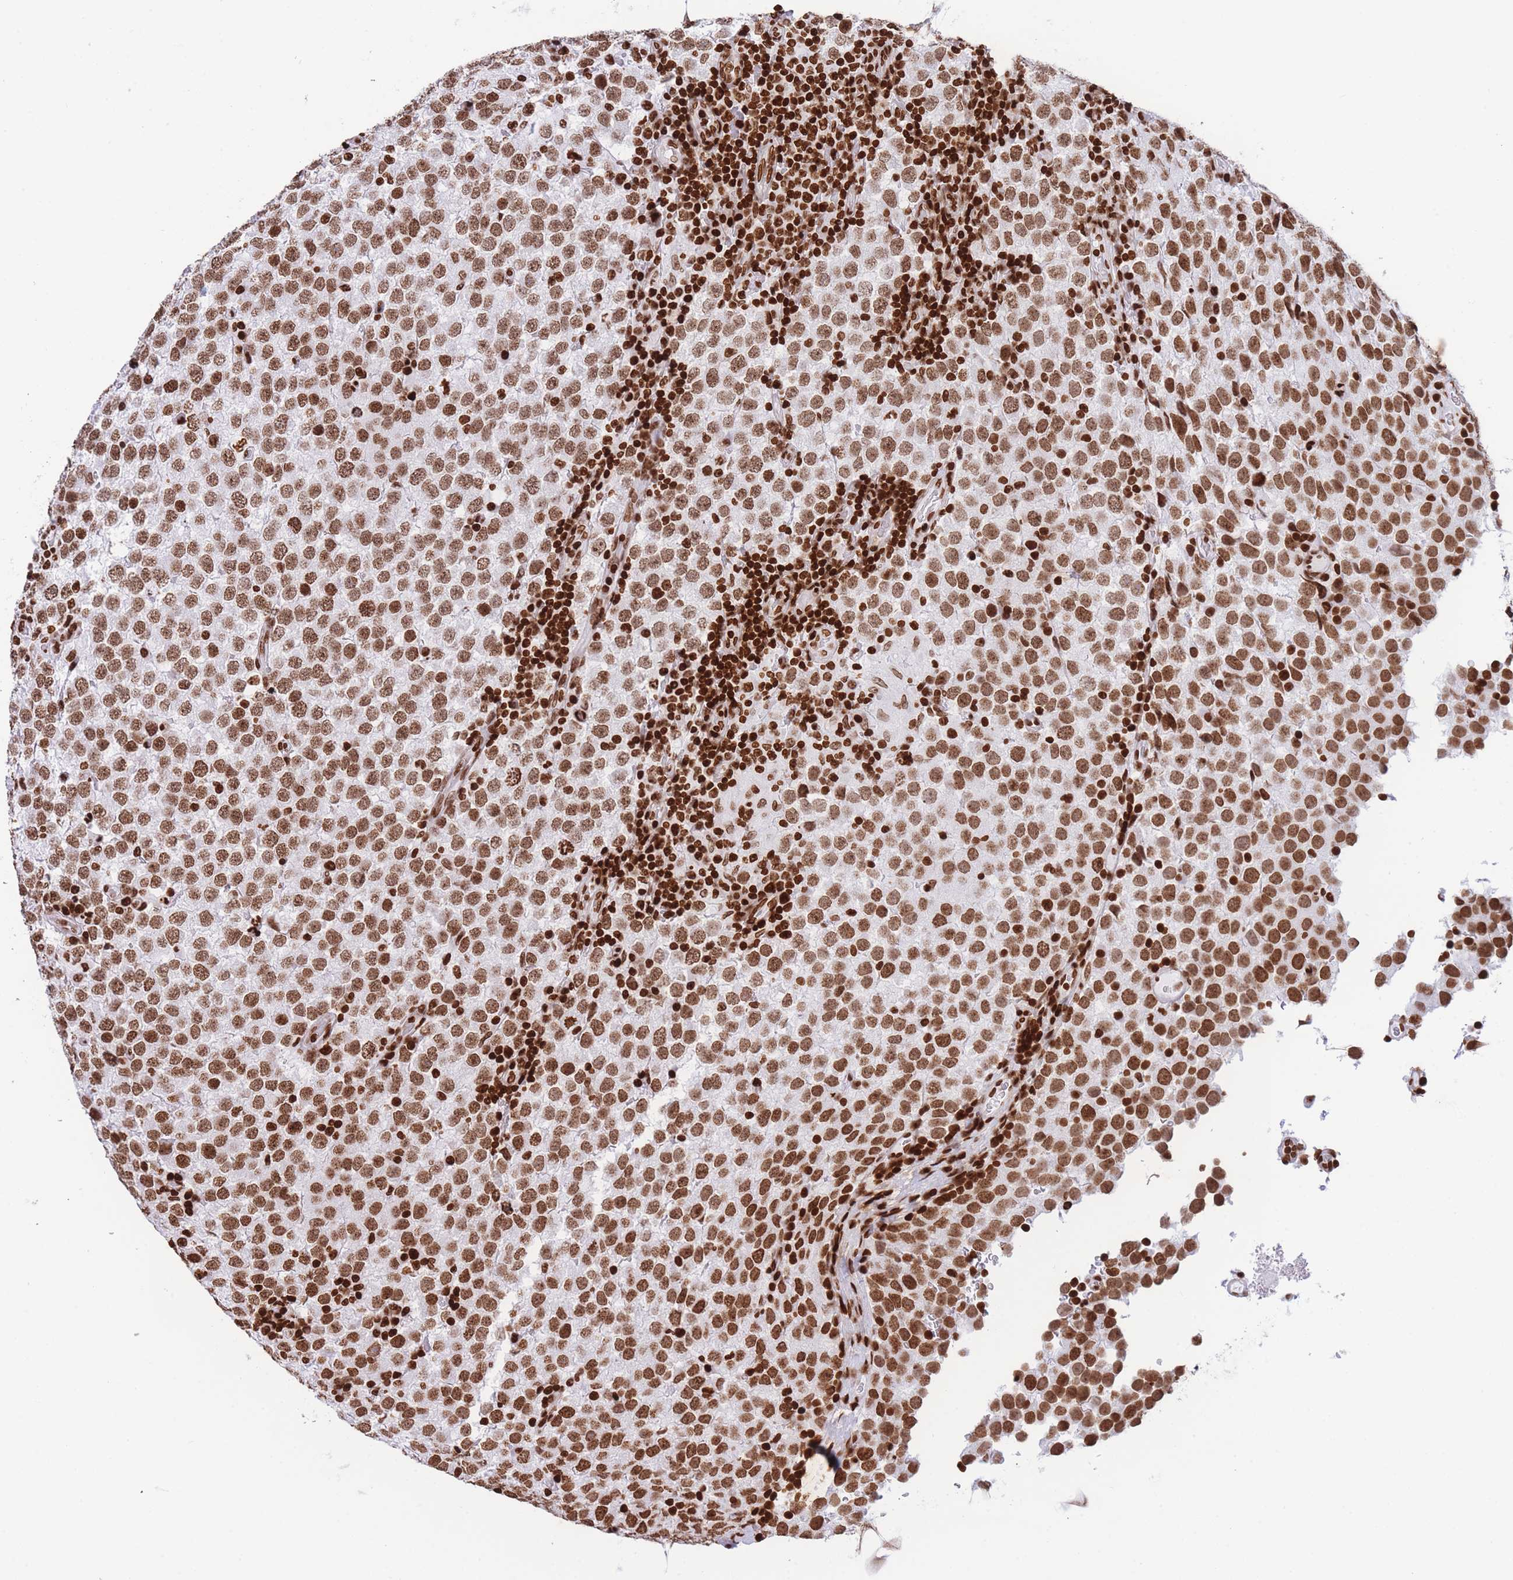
{"staining": {"intensity": "moderate", "quantity": ">75%", "location": "nuclear"}, "tissue": "testis cancer", "cell_type": "Tumor cells", "image_type": "cancer", "snomed": [{"axis": "morphology", "description": "Seminoma, NOS"}, {"axis": "topography", "description": "Testis"}], "caption": "Testis cancer (seminoma) stained with DAB (3,3'-diaminobenzidine) immunohistochemistry exhibits medium levels of moderate nuclear staining in approximately >75% of tumor cells.", "gene": "H2BC11", "patient": {"sex": "male", "age": 34}}